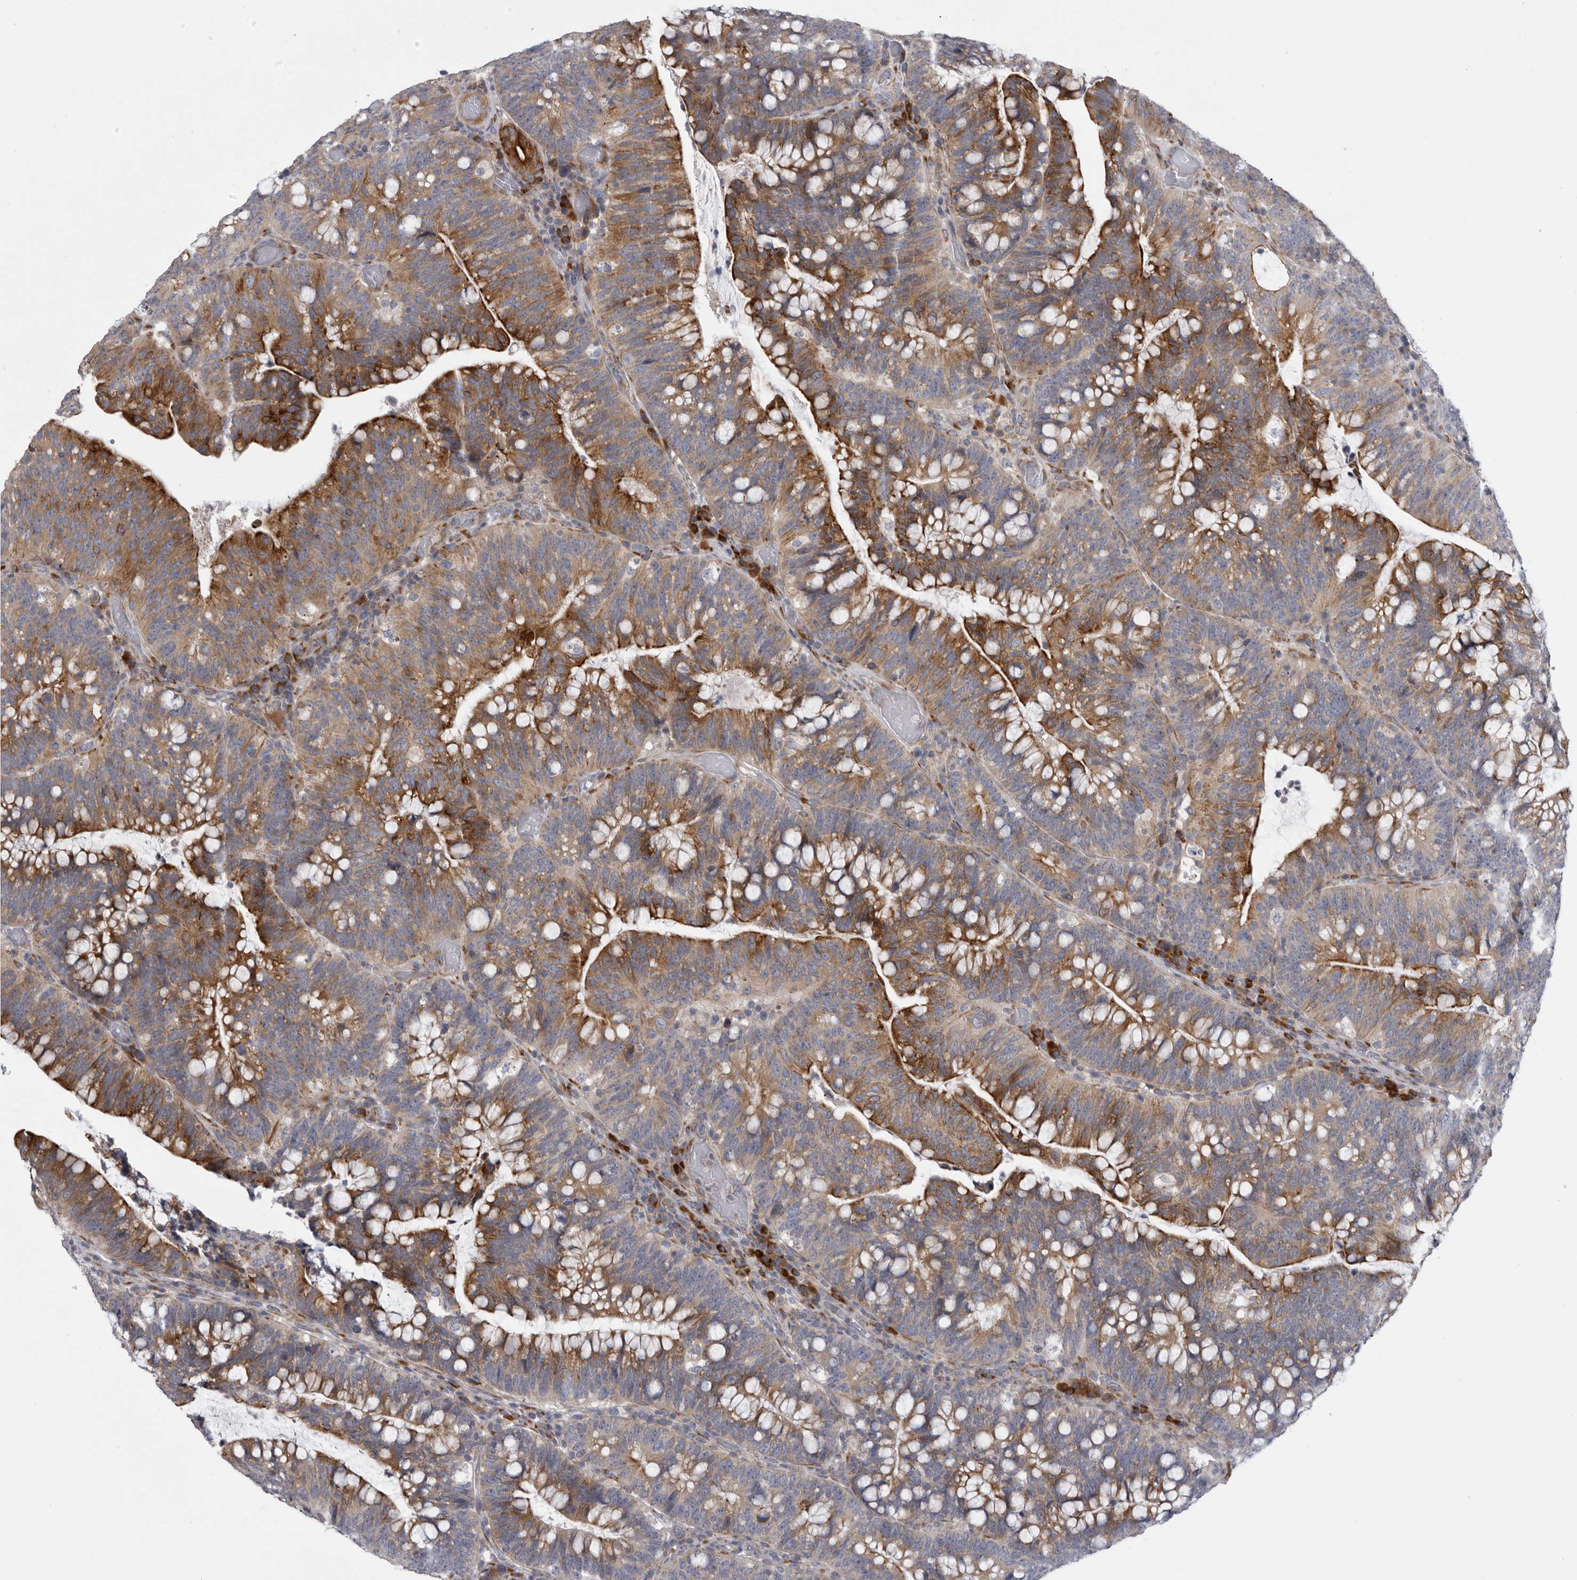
{"staining": {"intensity": "strong", "quantity": ">75%", "location": "cytoplasmic/membranous"}, "tissue": "colorectal cancer", "cell_type": "Tumor cells", "image_type": "cancer", "snomed": [{"axis": "morphology", "description": "Adenocarcinoma, NOS"}, {"axis": "topography", "description": "Colon"}], "caption": "An image showing strong cytoplasmic/membranous positivity in approximately >75% of tumor cells in colorectal adenocarcinoma, as visualized by brown immunohistochemical staining.", "gene": "USP24", "patient": {"sex": "female", "age": 66}}